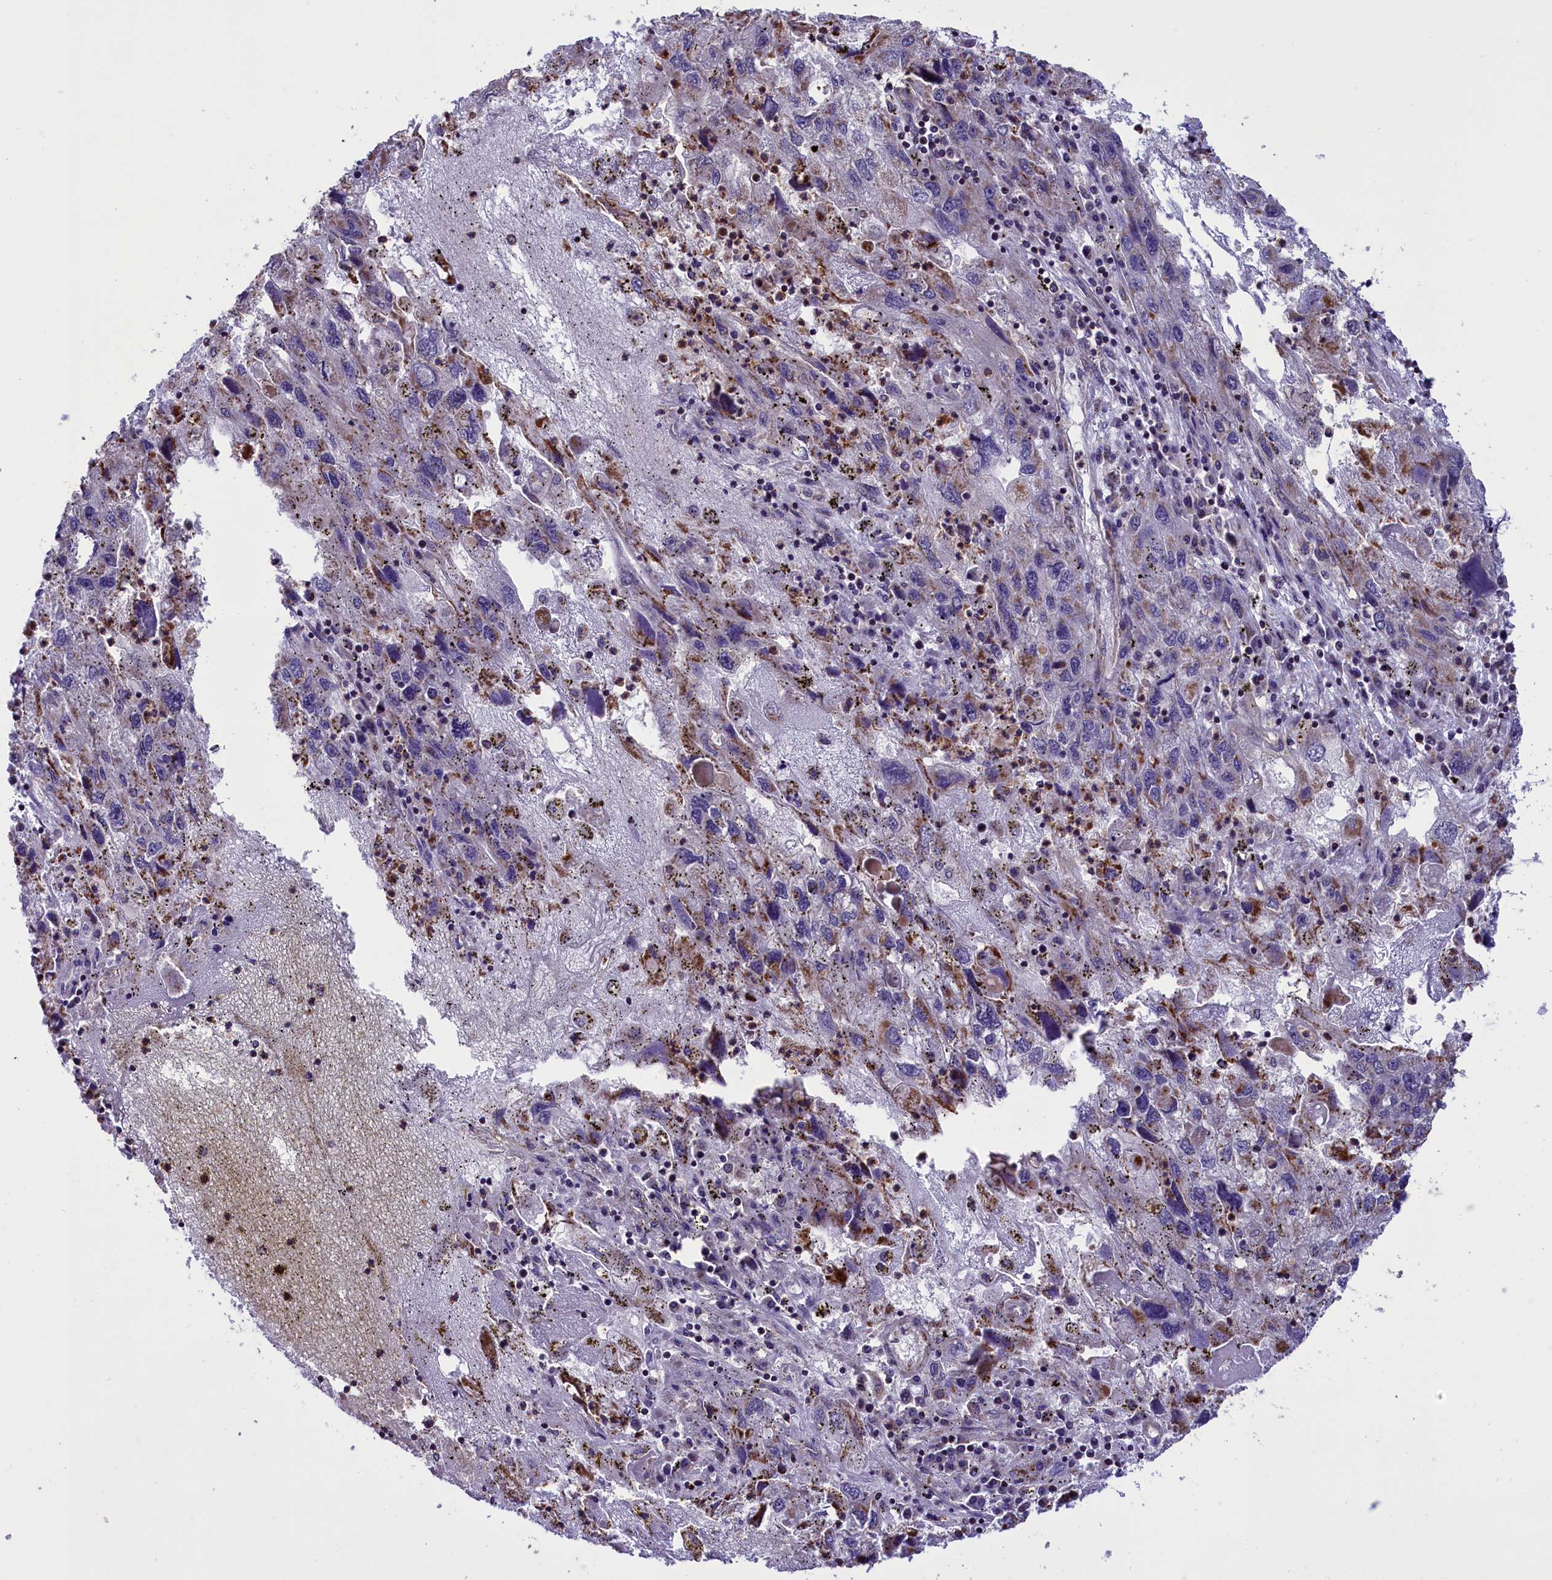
{"staining": {"intensity": "moderate", "quantity": "<25%", "location": "cytoplasmic/membranous"}, "tissue": "endometrial cancer", "cell_type": "Tumor cells", "image_type": "cancer", "snomed": [{"axis": "morphology", "description": "Adenocarcinoma, NOS"}, {"axis": "topography", "description": "Endometrium"}], "caption": "Protein staining of endometrial cancer (adenocarcinoma) tissue demonstrates moderate cytoplasmic/membranous staining in about <25% of tumor cells.", "gene": "GLRX5", "patient": {"sex": "female", "age": 49}}